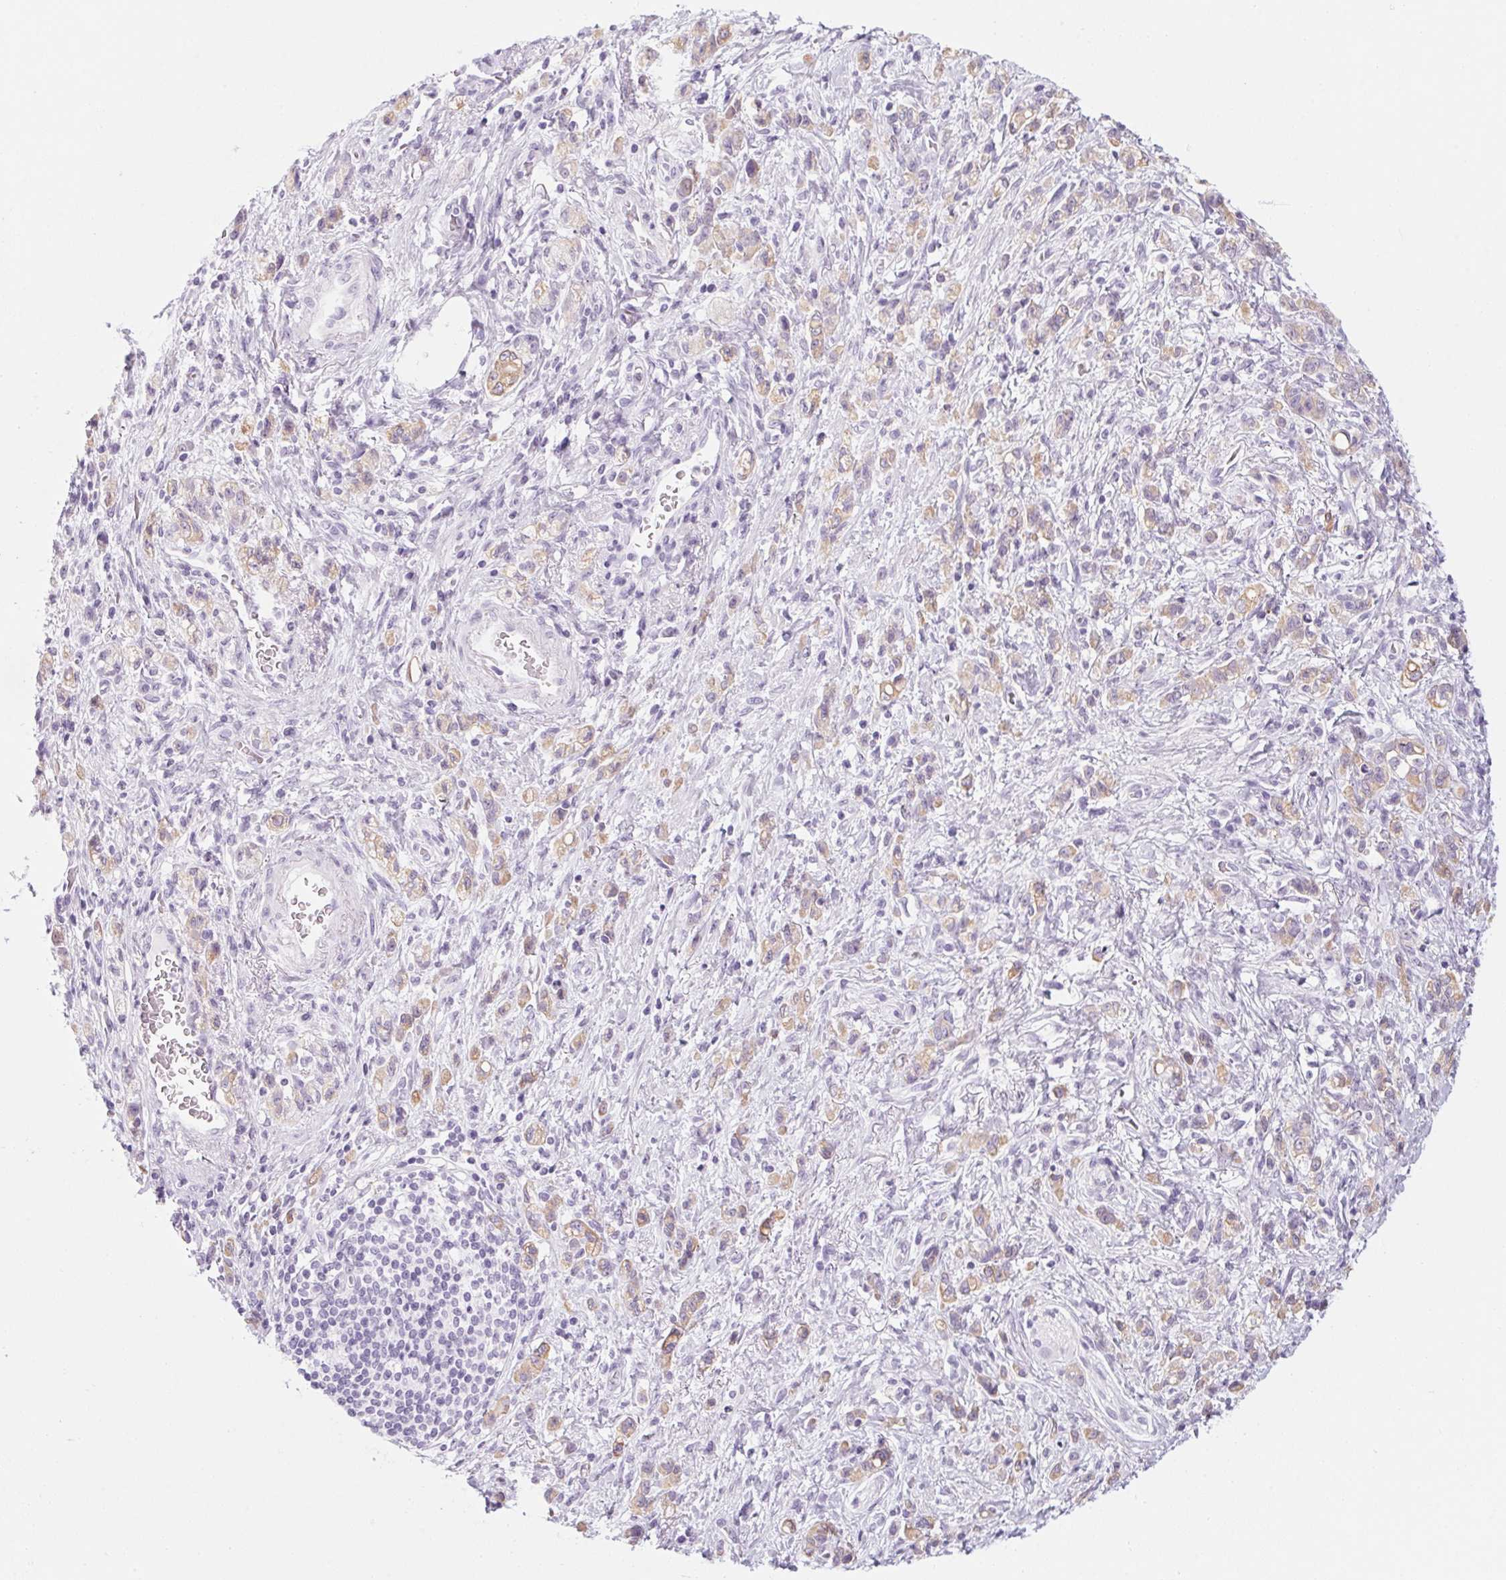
{"staining": {"intensity": "weak", "quantity": ">75%", "location": "cytoplasmic/membranous"}, "tissue": "stomach cancer", "cell_type": "Tumor cells", "image_type": "cancer", "snomed": [{"axis": "morphology", "description": "Adenocarcinoma, NOS"}, {"axis": "topography", "description": "Stomach"}], "caption": "The image demonstrates staining of stomach cancer (adenocarcinoma), revealing weak cytoplasmic/membranous protein expression (brown color) within tumor cells.", "gene": "RPTN", "patient": {"sex": "male", "age": 77}}